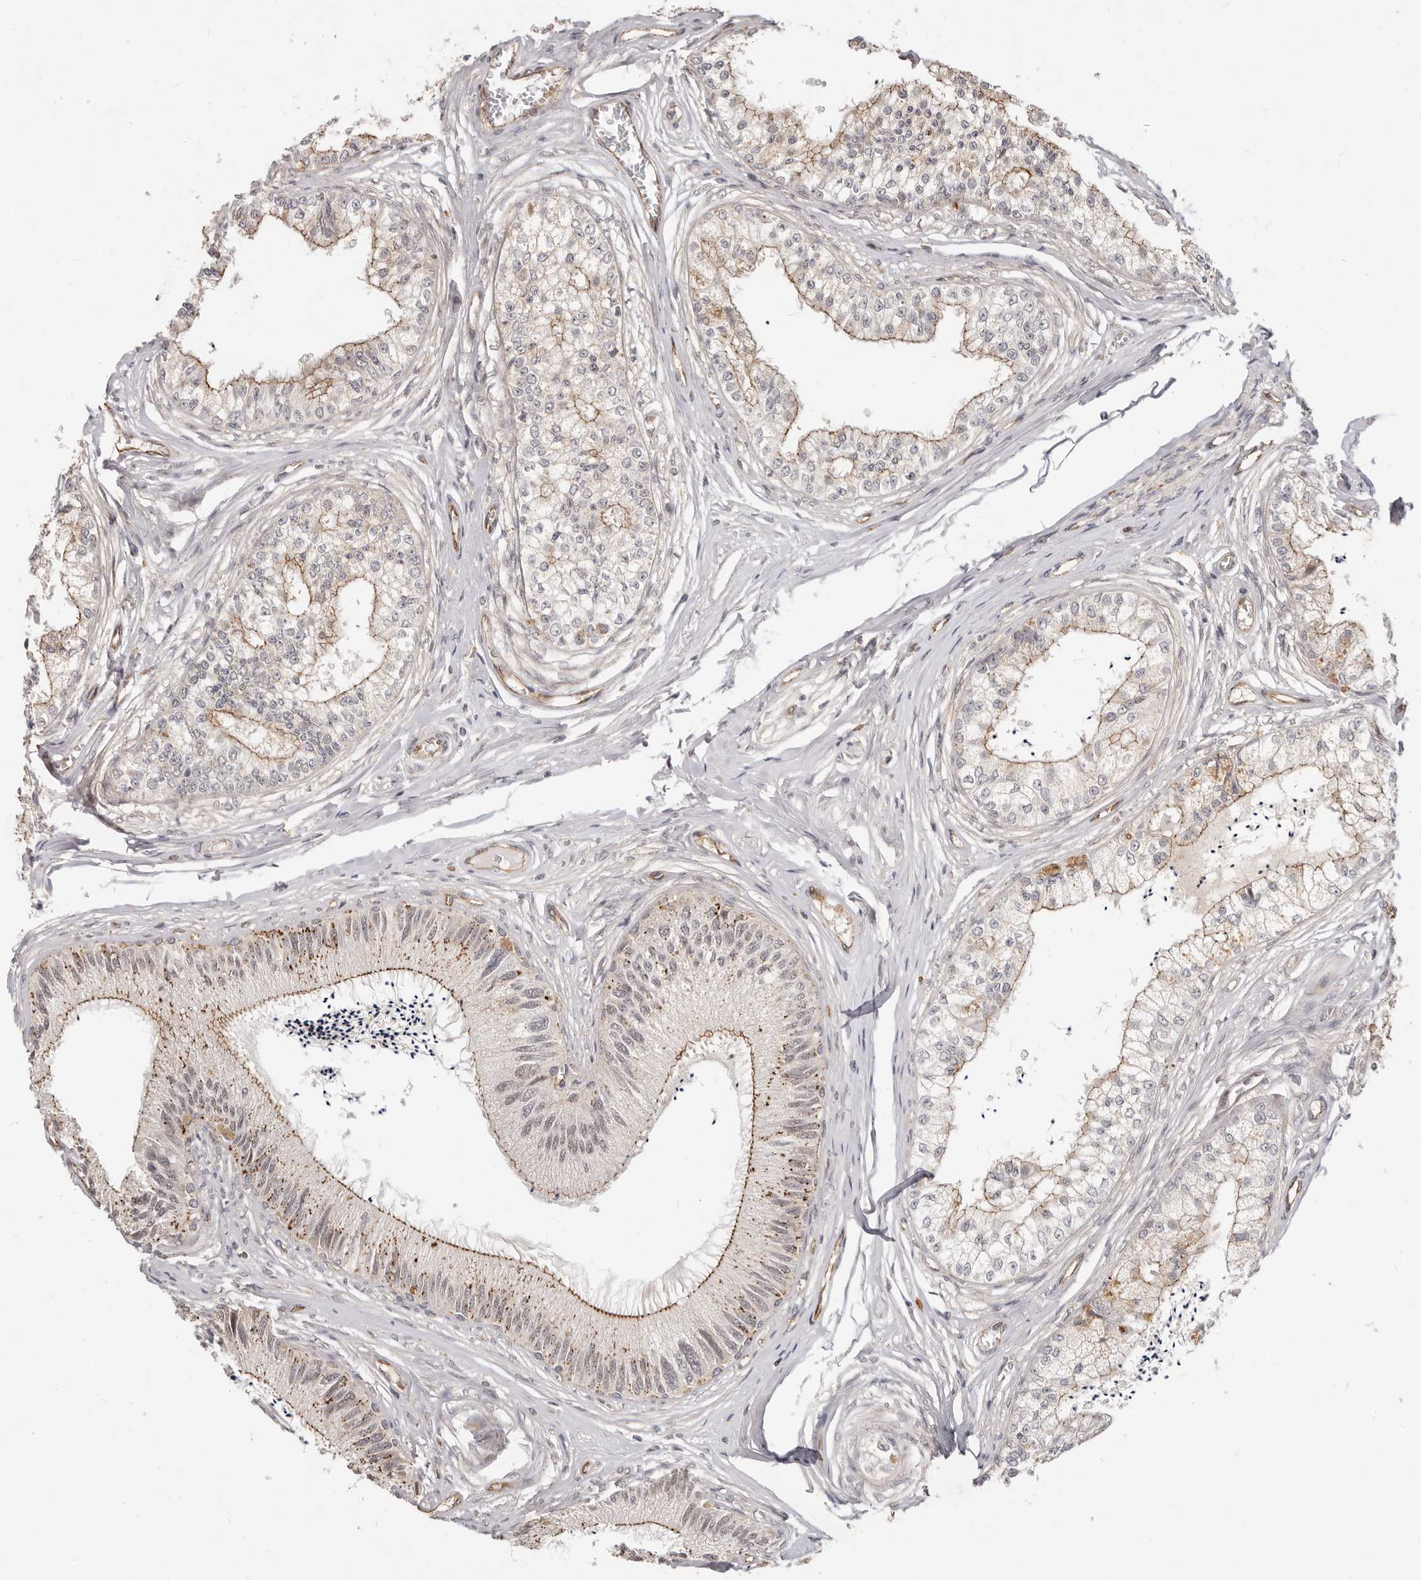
{"staining": {"intensity": "moderate", "quantity": ">75%", "location": "cytoplasmic/membranous"}, "tissue": "epididymis", "cell_type": "Glandular cells", "image_type": "normal", "snomed": [{"axis": "morphology", "description": "Normal tissue, NOS"}, {"axis": "topography", "description": "Epididymis"}], "caption": "A histopathology image showing moderate cytoplasmic/membranous staining in approximately >75% of glandular cells in benign epididymis, as visualized by brown immunohistochemical staining.", "gene": "USP49", "patient": {"sex": "male", "age": 79}}